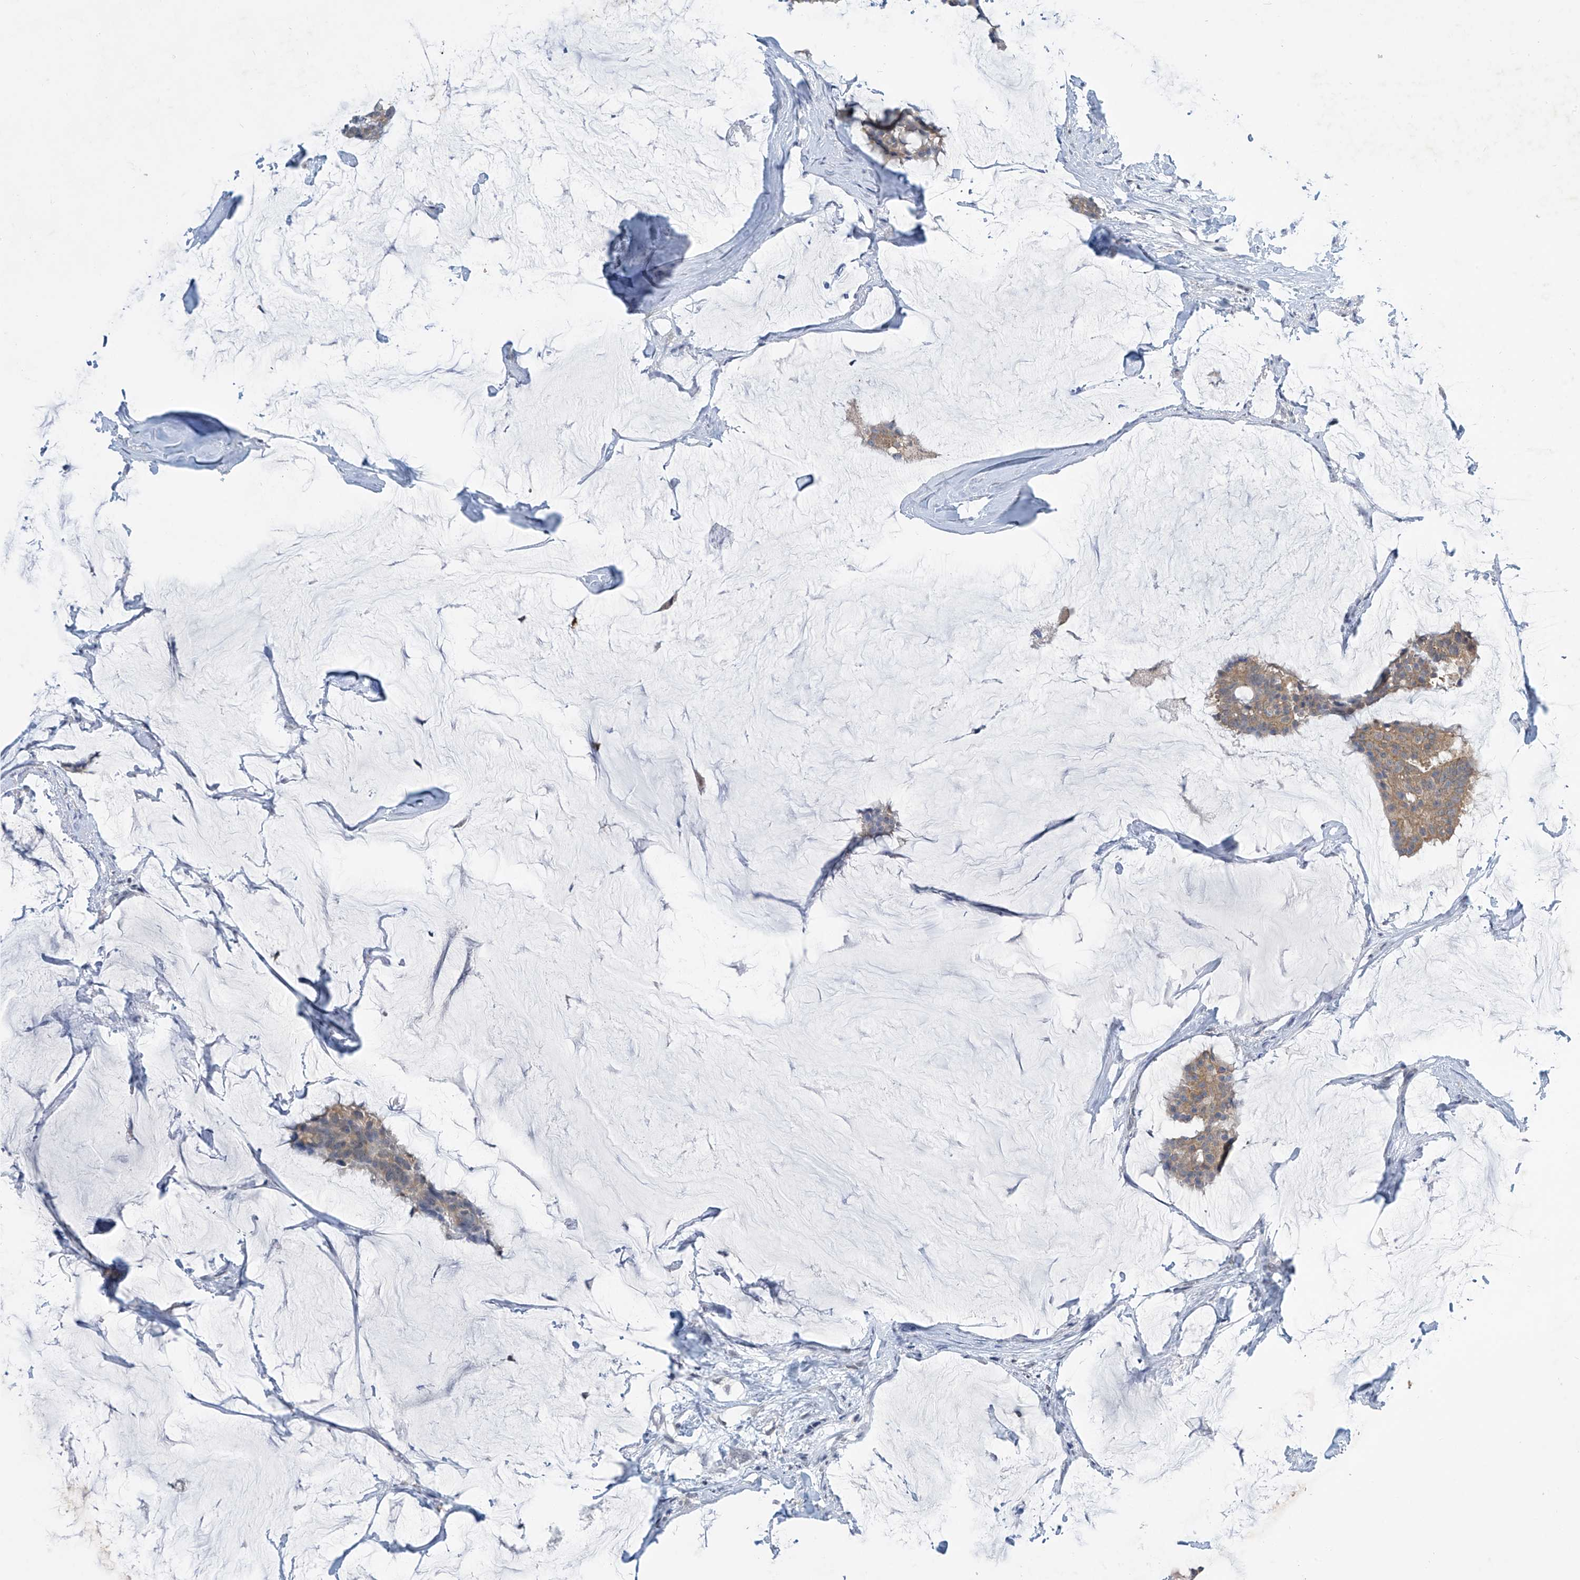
{"staining": {"intensity": "moderate", "quantity": ">75%", "location": "cytoplasmic/membranous"}, "tissue": "breast cancer", "cell_type": "Tumor cells", "image_type": "cancer", "snomed": [{"axis": "morphology", "description": "Duct carcinoma"}, {"axis": "topography", "description": "Breast"}], "caption": "Immunohistochemistry (DAB) staining of breast cancer (infiltrating ductal carcinoma) shows moderate cytoplasmic/membranous protein positivity in about >75% of tumor cells.", "gene": "APLF", "patient": {"sex": "female", "age": 93}}